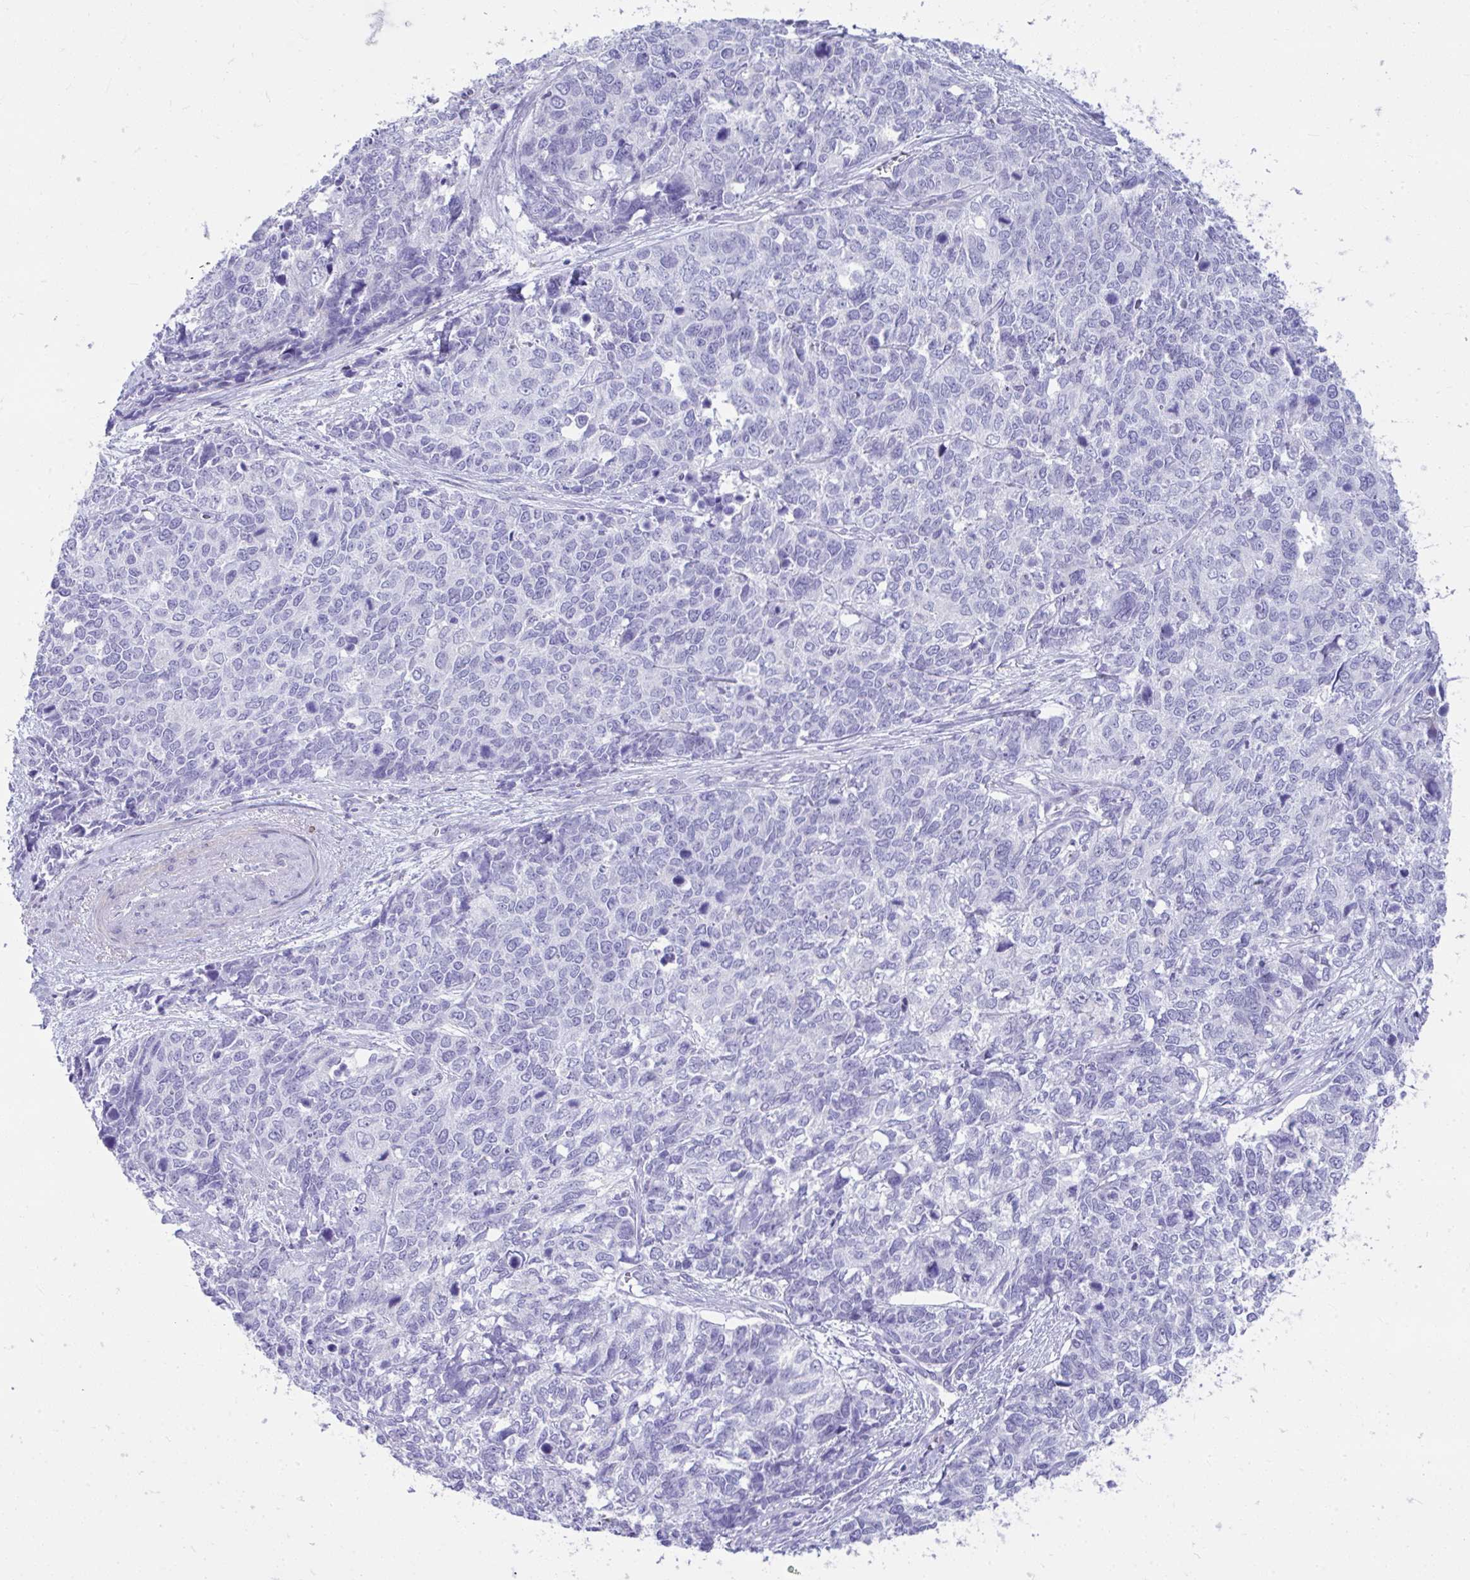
{"staining": {"intensity": "negative", "quantity": "none", "location": "none"}, "tissue": "cervical cancer", "cell_type": "Tumor cells", "image_type": "cancer", "snomed": [{"axis": "morphology", "description": "Adenocarcinoma, NOS"}, {"axis": "topography", "description": "Cervix"}], "caption": "Immunohistochemistry photomicrograph of neoplastic tissue: human cervical cancer stained with DAB displays no significant protein positivity in tumor cells.", "gene": "ISL1", "patient": {"sex": "female", "age": 63}}